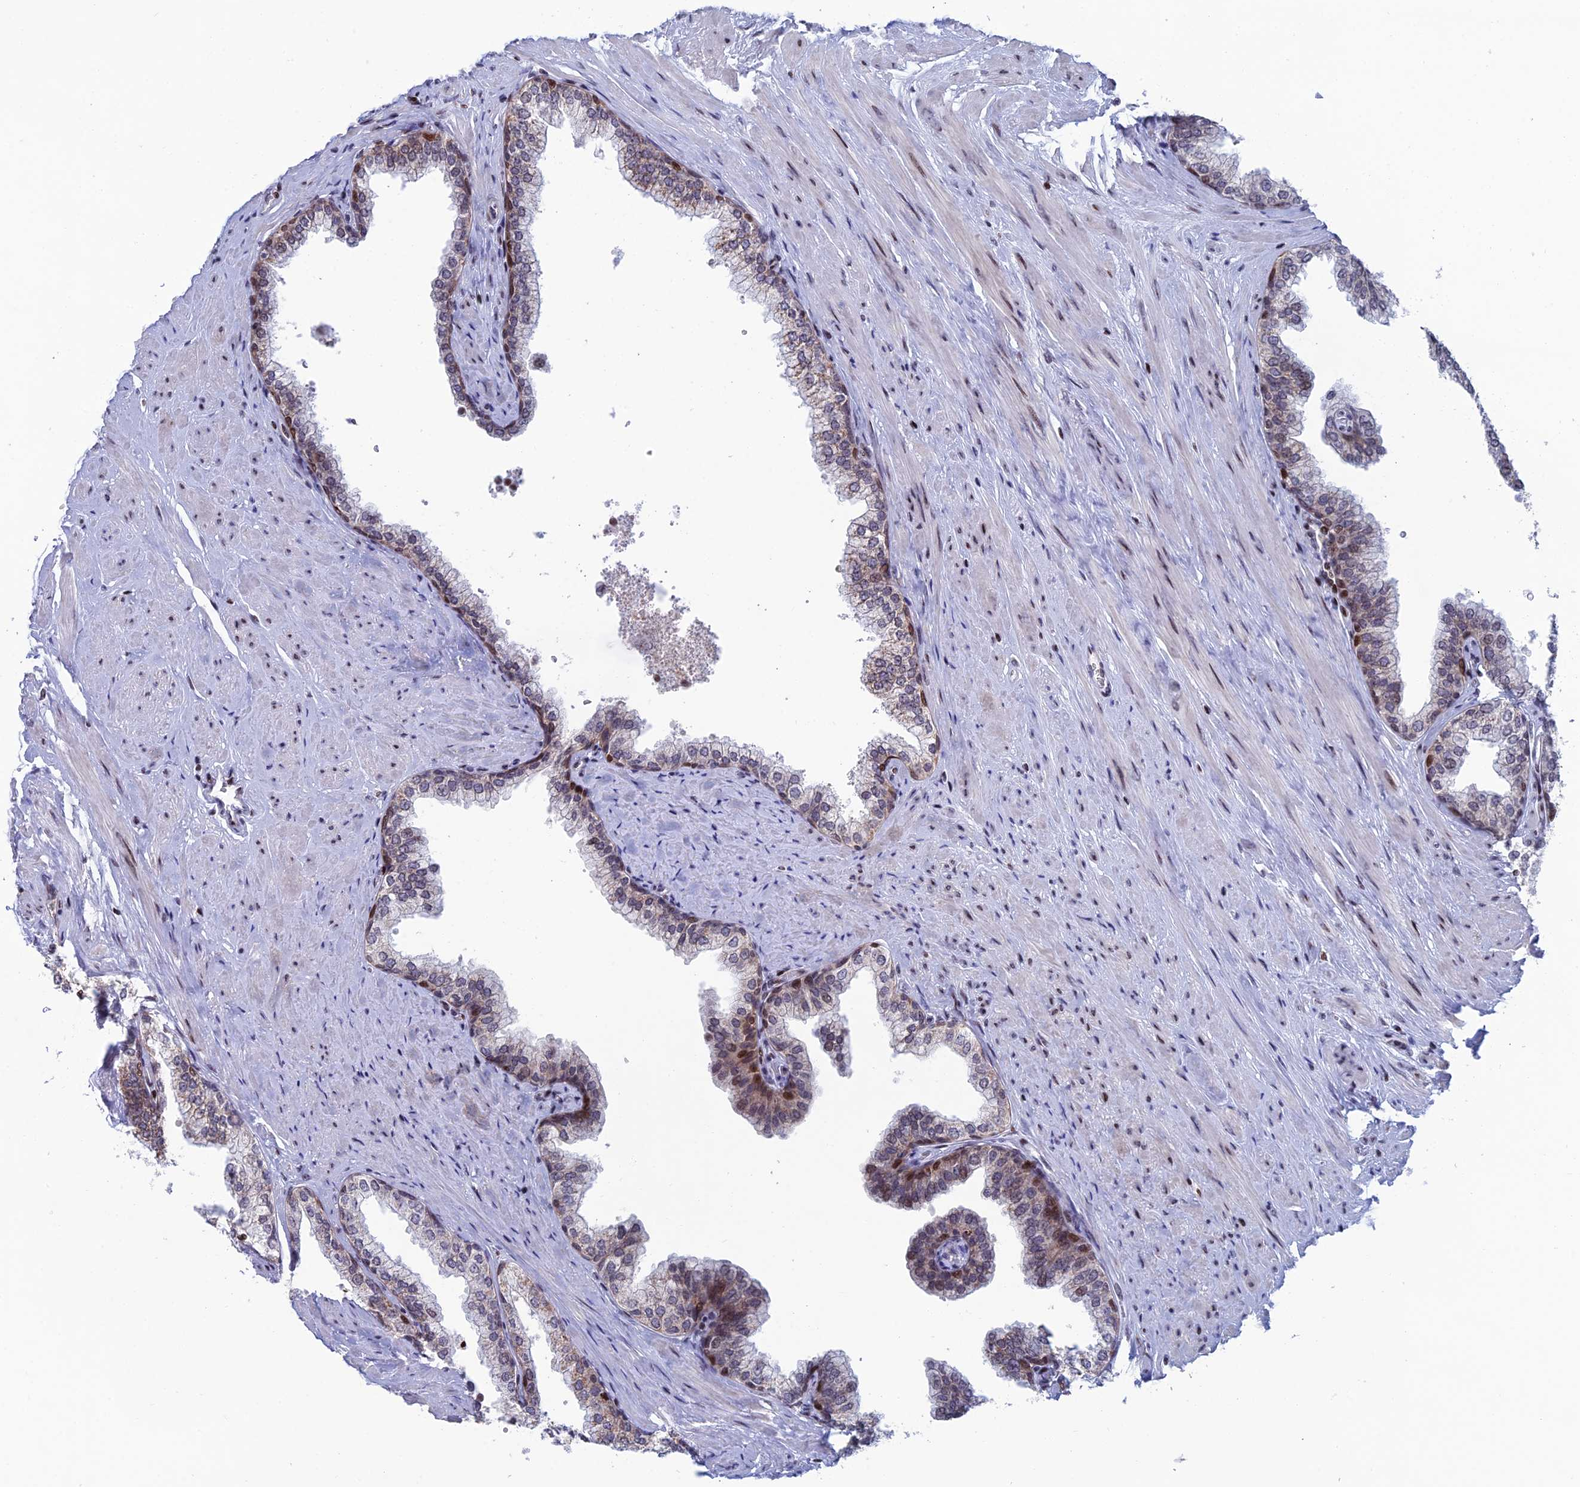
{"staining": {"intensity": "moderate", "quantity": "25%-75%", "location": "cytoplasmic/membranous,nuclear"}, "tissue": "prostate", "cell_type": "Glandular cells", "image_type": "normal", "snomed": [{"axis": "morphology", "description": "Normal tissue, NOS"}, {"axis": "morphology", "description": "Urothelial carcinoma, Low grade"}, {"axis": "topography", "description": "Urinary bladder"}, {"axis": "topography", "description": "Prostate"}], "caption": "A brown stain shows moderate cytoplasmic/membranous,nuclear expression of a protein in glandular cells of benign human prostate.", "gene": "AFF3", "patient": {"sex": "male", "age": 60}}